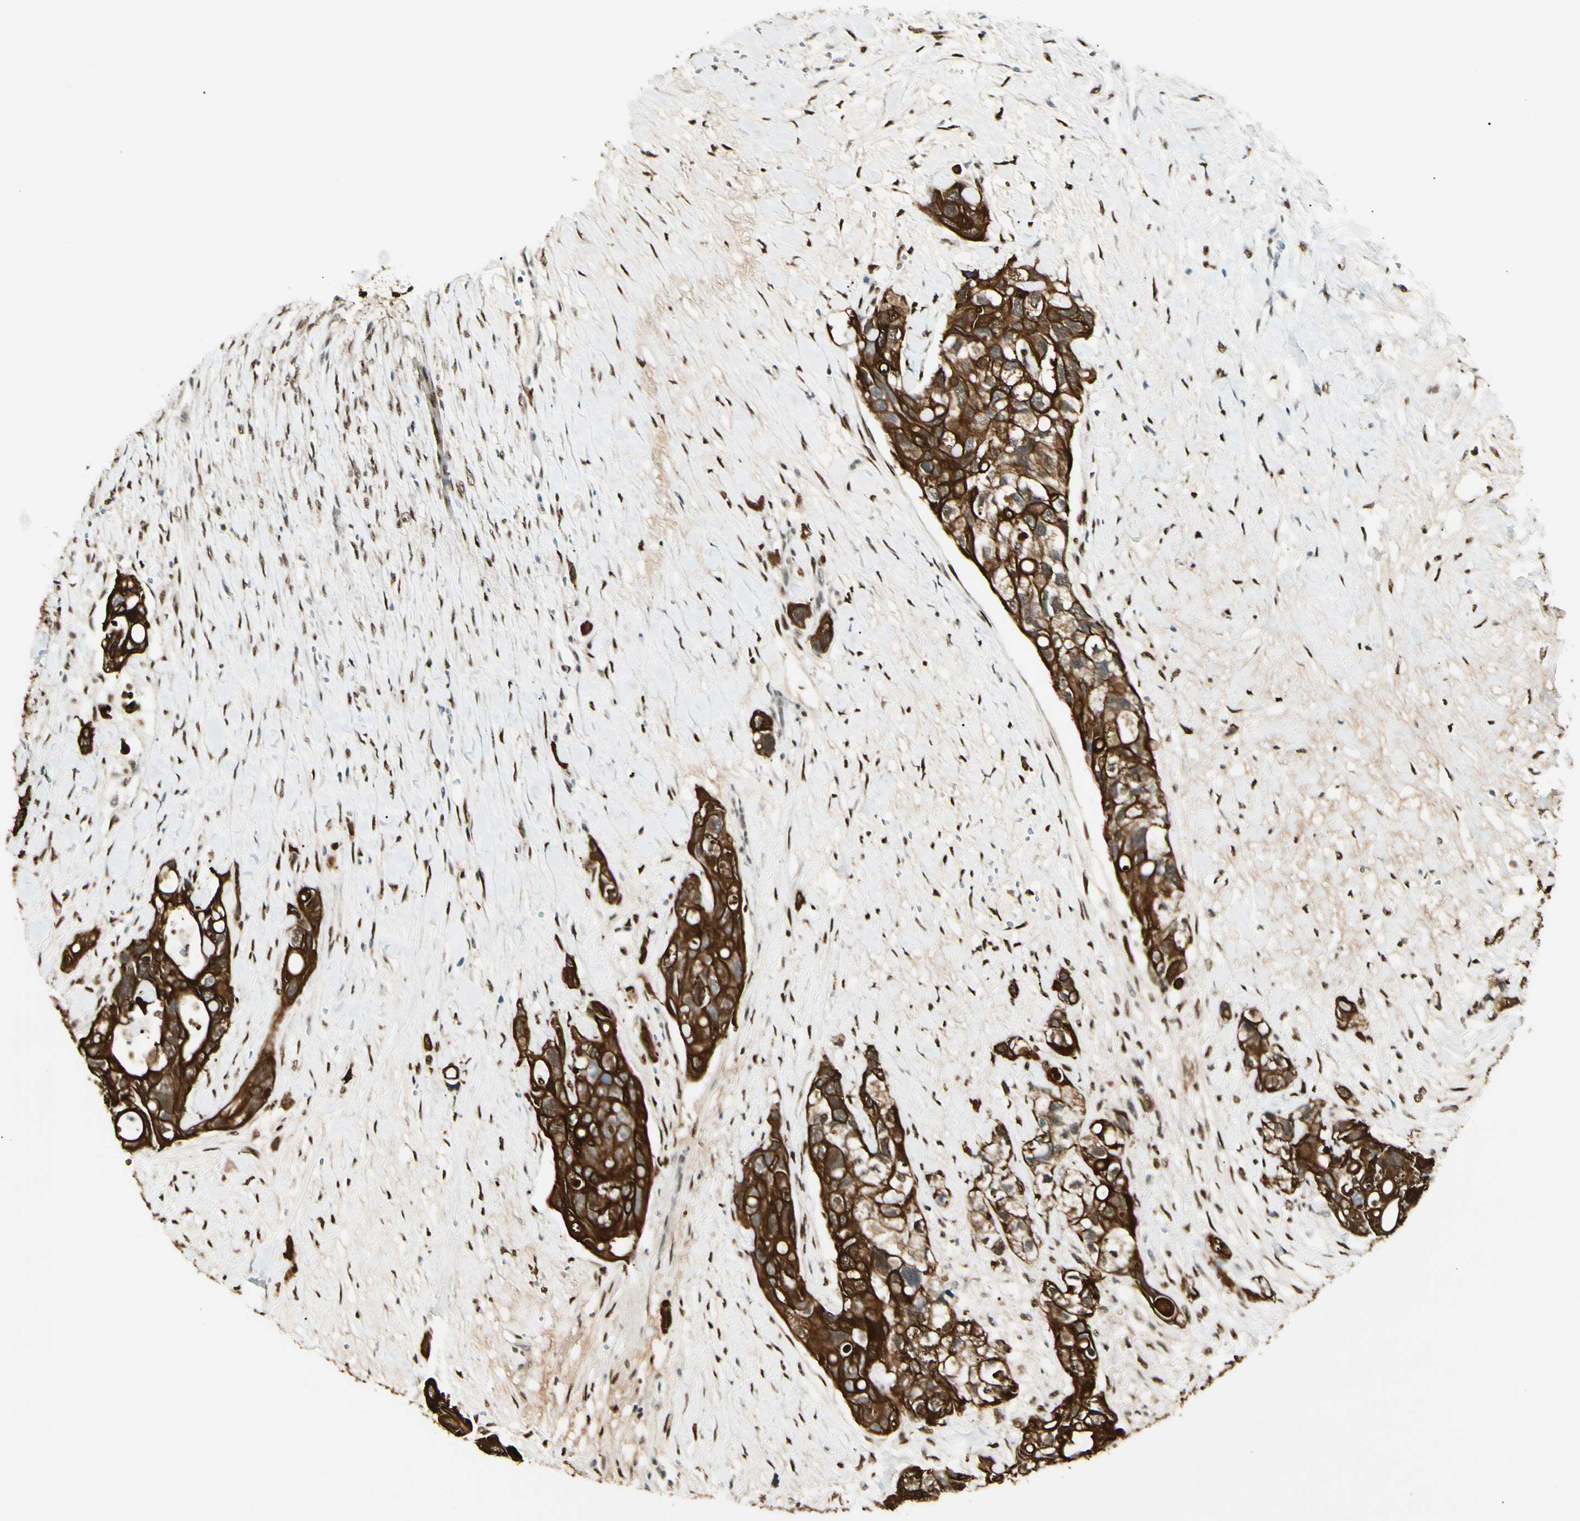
{"staining": {"intensity": "strong", "quantity": ">75%", "location": "cytoplasmic/membranous"}, "tissue": "colorectal cancer", "cell_type": "Tumor cells", "image_type": "cancer", "snomed": [{"axis": "morphology", "description": "Adenocarcinoma, NOS"}, {"axis": "topography", "description": "Colon"}], "caption": "Protein positivity by IHC shows strong cytoplasmic/membranous staining in about >75% of tumor cells in colorectal adenocarcinoma.", "gene": "ATXN1", "patient": {"sex": "female", "age": 57}}